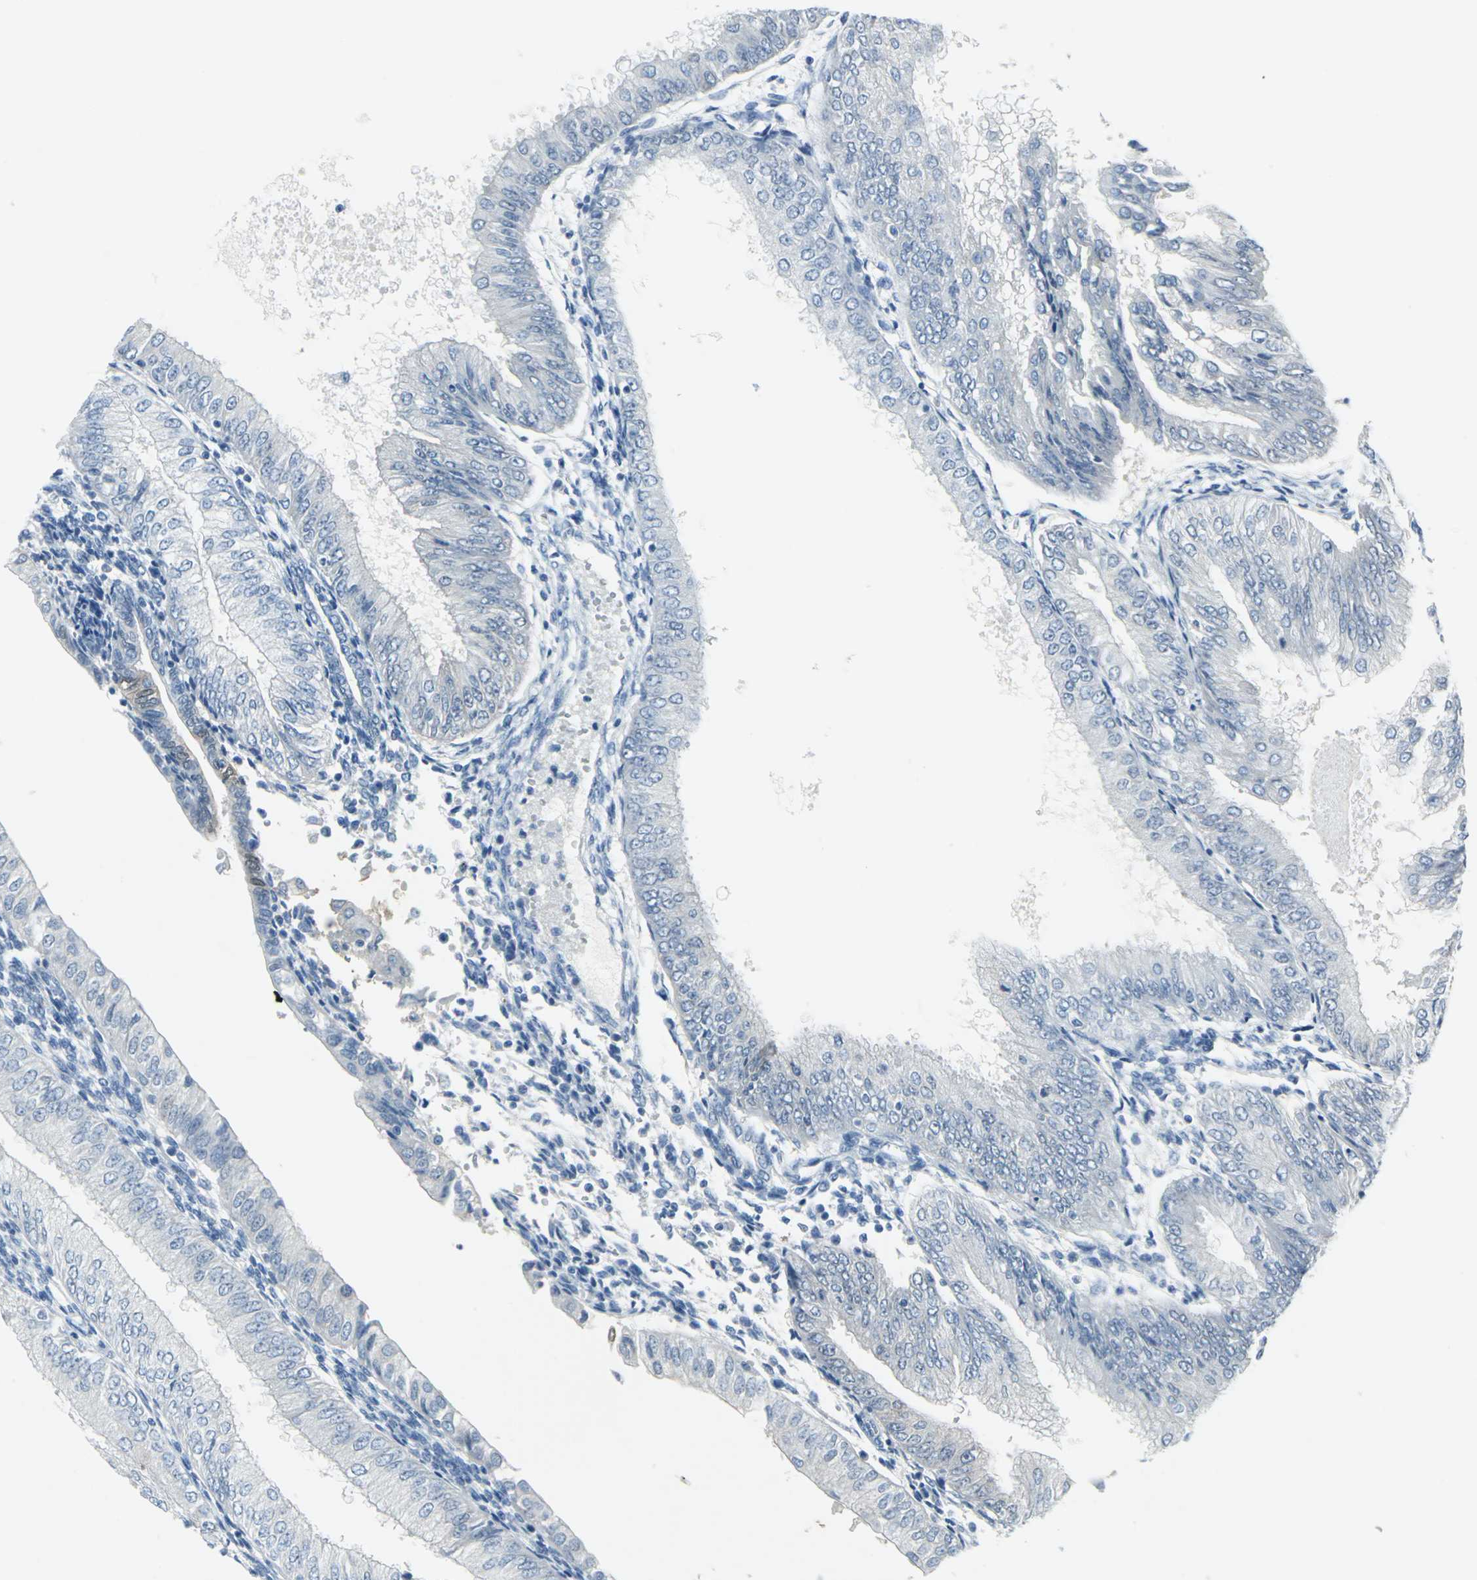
{"staining": {"intensity": "negative", "quantity": "none", "location": "none"}, "tissue": "endometrial cancer", "cell_type": "Tumor cells", "image_type": "cancer", "snomed": [{"axis": "morphology", "description": "Adenocarcinoma, NOS"}, {"axis": "topography", "description": "Endometrium"}], "caption": "Image shows no significant protein staining in tumor cells of endometrial adenocarcinoma.", "gene": "SFN", "patient": {"sex": "female", "age": 53}}